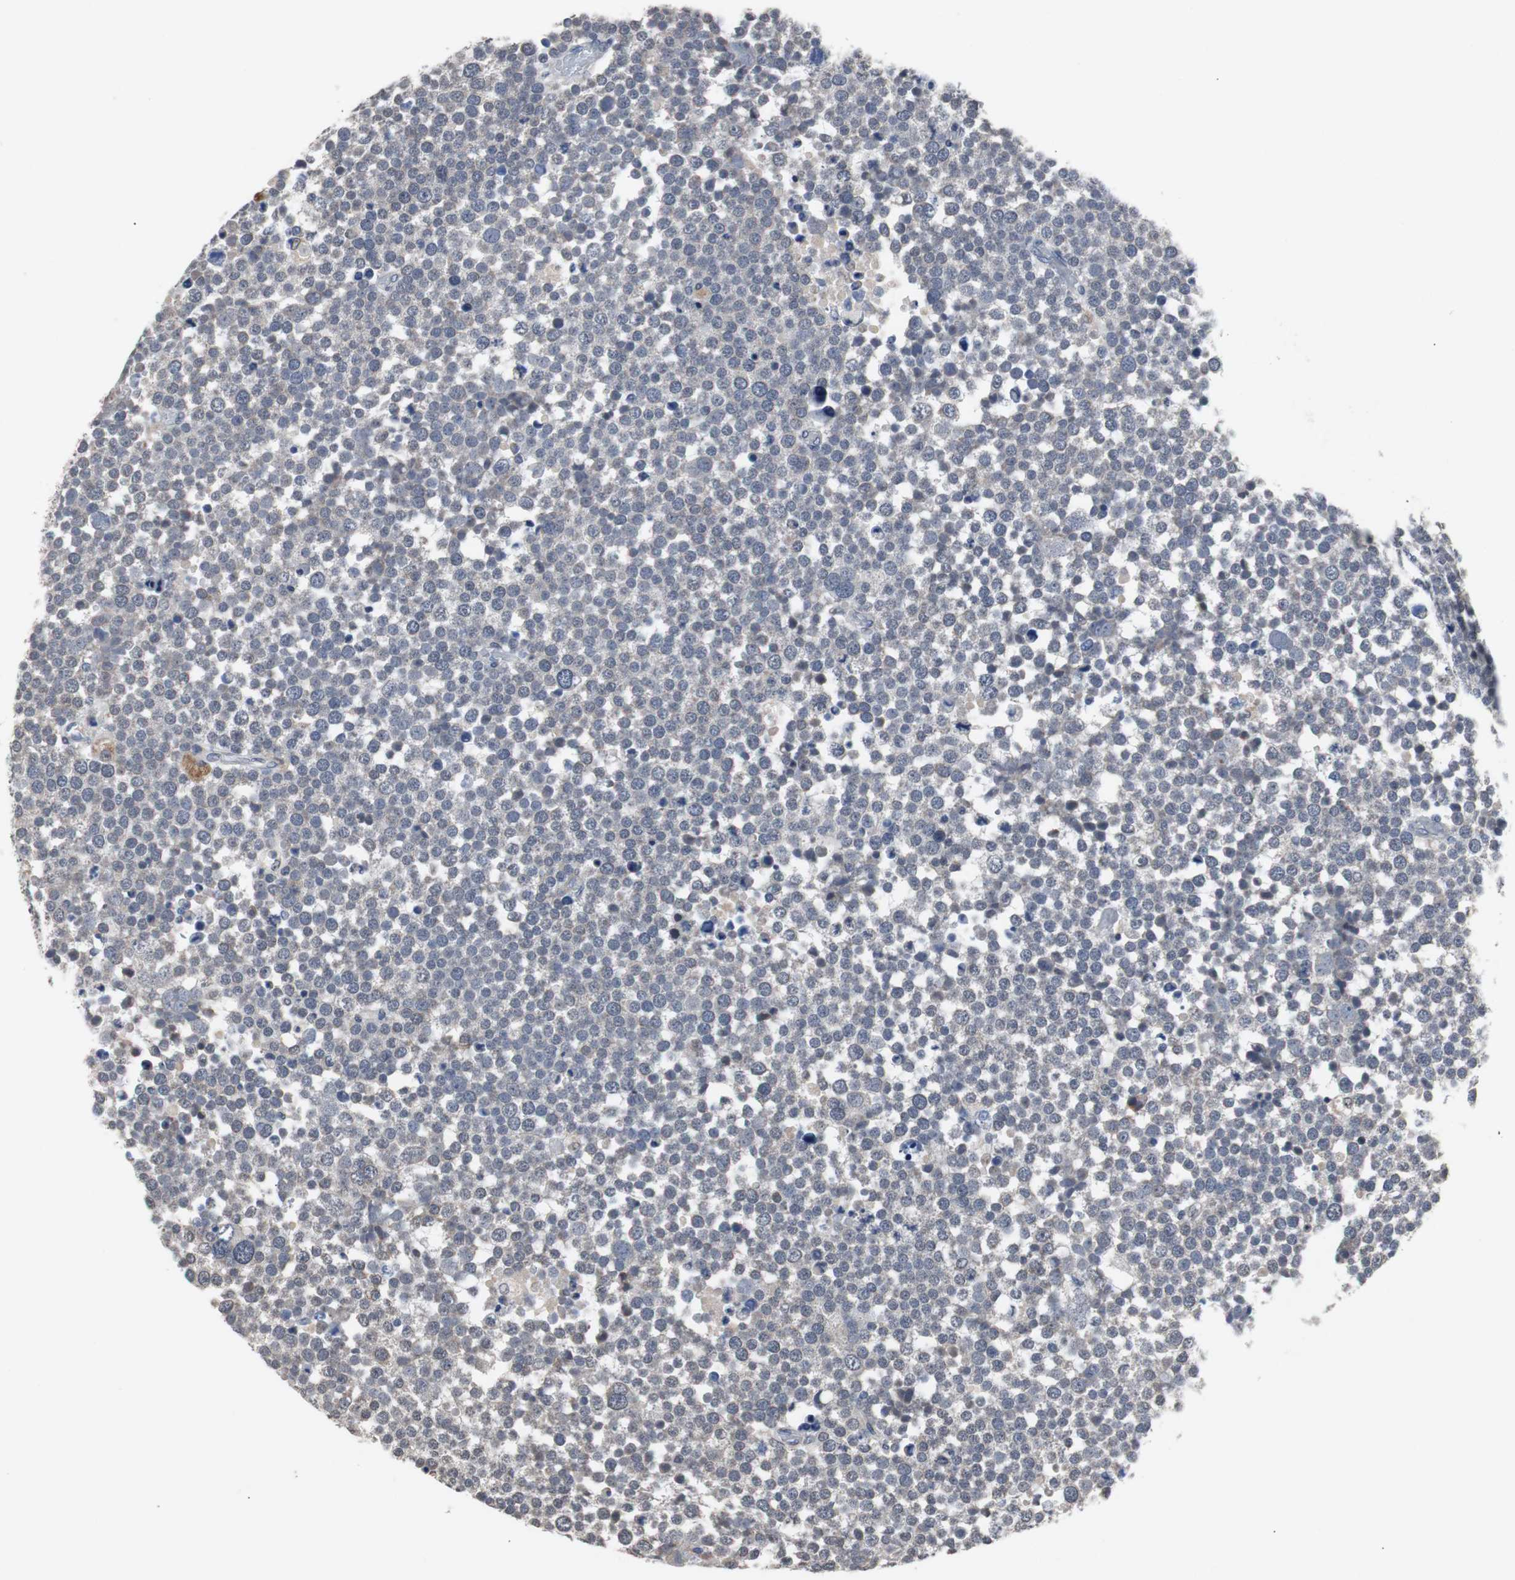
{"staining": {"intensity": "negative", "quantity": "none", "location": "none"}, "tissue": "testis cancer", "cell_type": "Tumor cells", "image_type": "cancer", "snomed": [{"axis": "morphology", "description": "Seminoma, NOS"}, {"axis": "topography", "description": "Testis"}], "caption": "The immunohistochemistry photomicrograph has no significant positivity in tumor cells of testis cancer (seminoma) tissue.", "gene": "RBM47", "patient": {"sex": "male", "age": 71}}